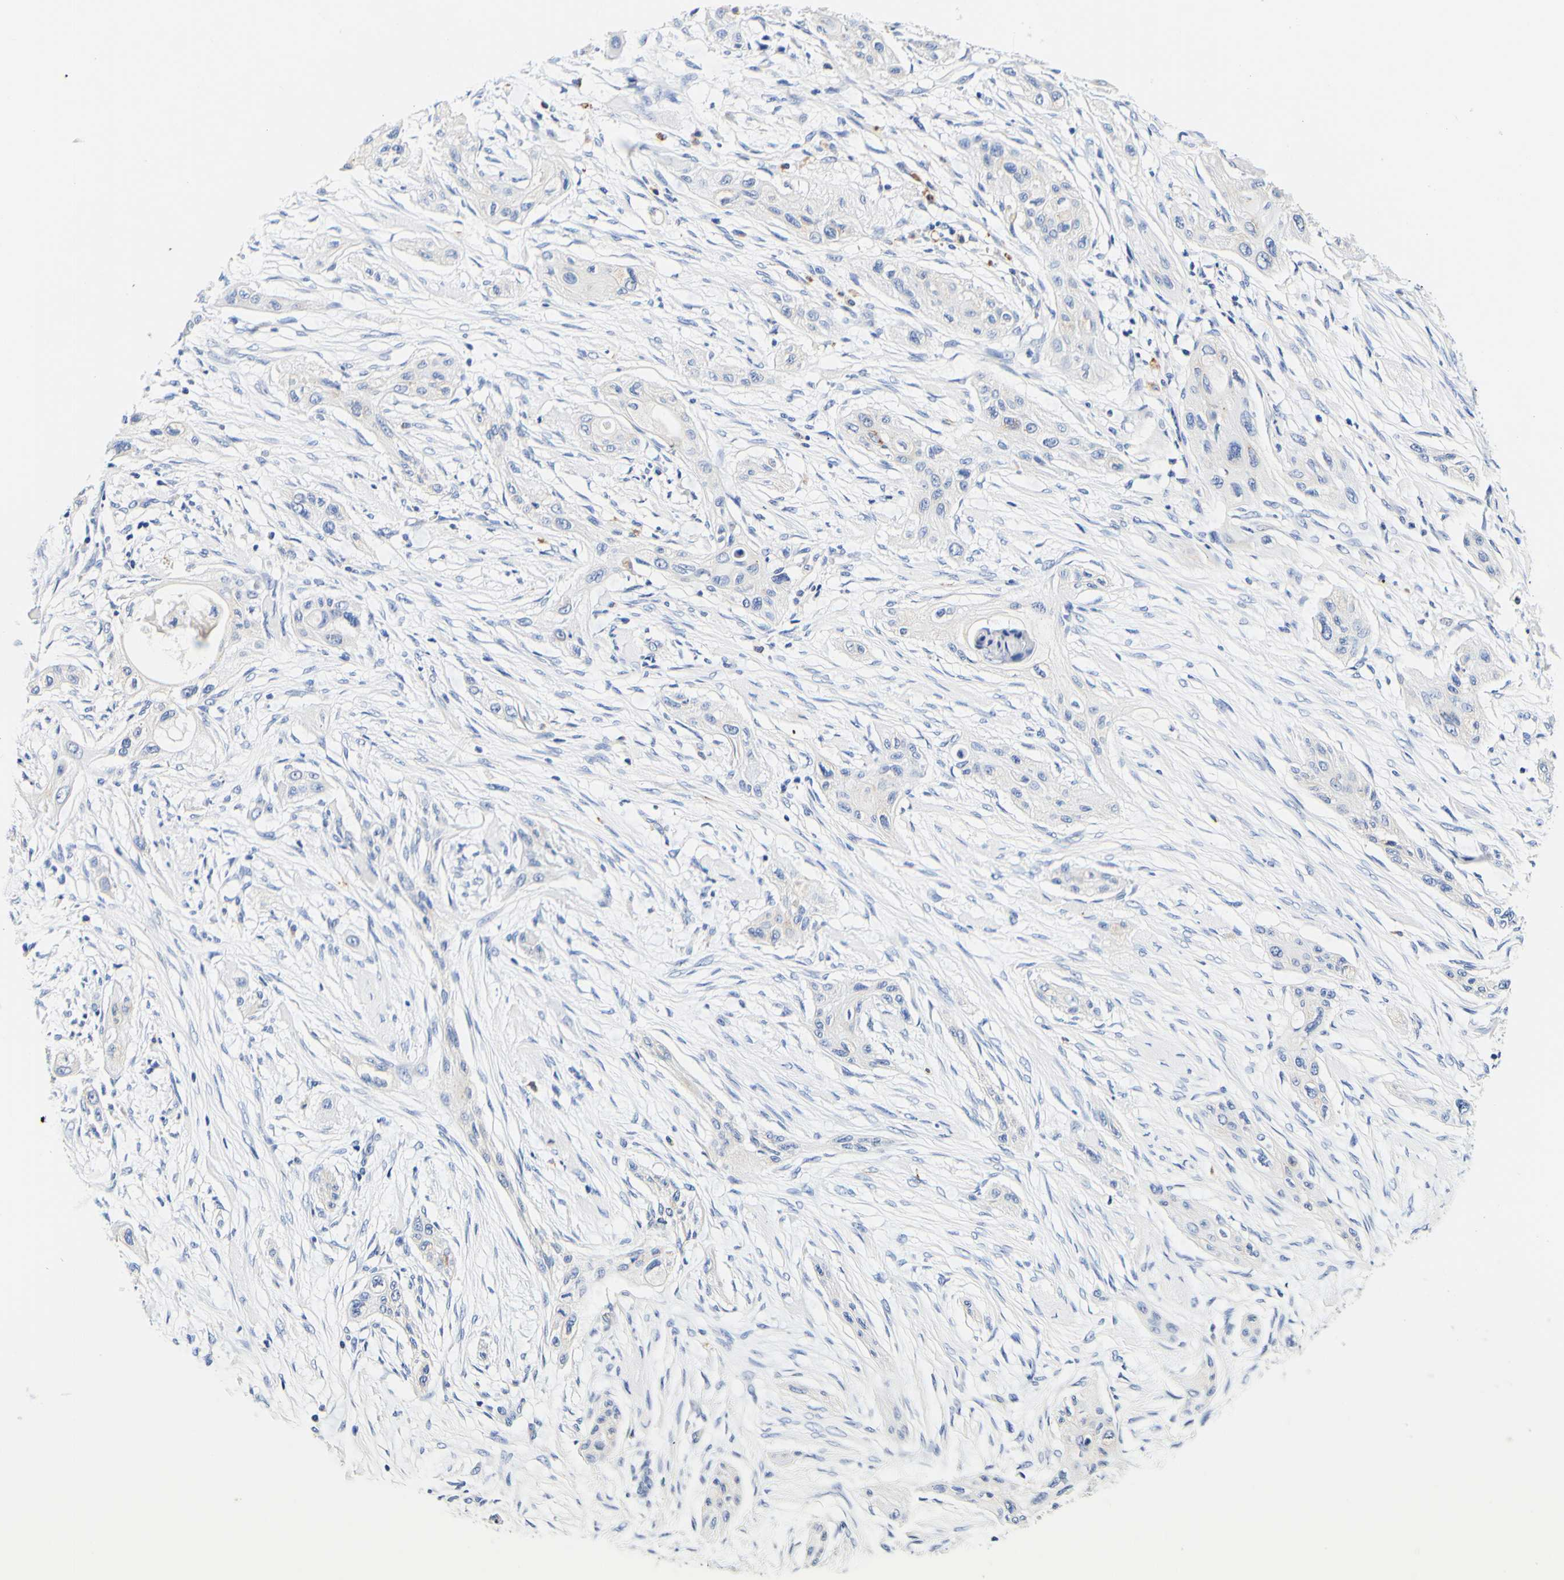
{"staining": {"intensity": "negative", "quantity": "none", "location": "none"}, "tissue": "lung cancer", "cell_type": "Tumor cells", "image_type": "cancer", "snomed": [{"axis": "morphology", "description": "Squamous cell carcinoma, NOS"}, {"axis": "topography", "description": "Lung"}], "caption": "Protein analysis of lung cancer (squamous cell carcinoma) displays no significant staining in tumor cells. (DAB (3,3'-diaminobenzidine) immunohistochemistry with hematoxylin counter stain).", "gene": "CAMK4", "patient": {"sex": "female", "age": 47}}